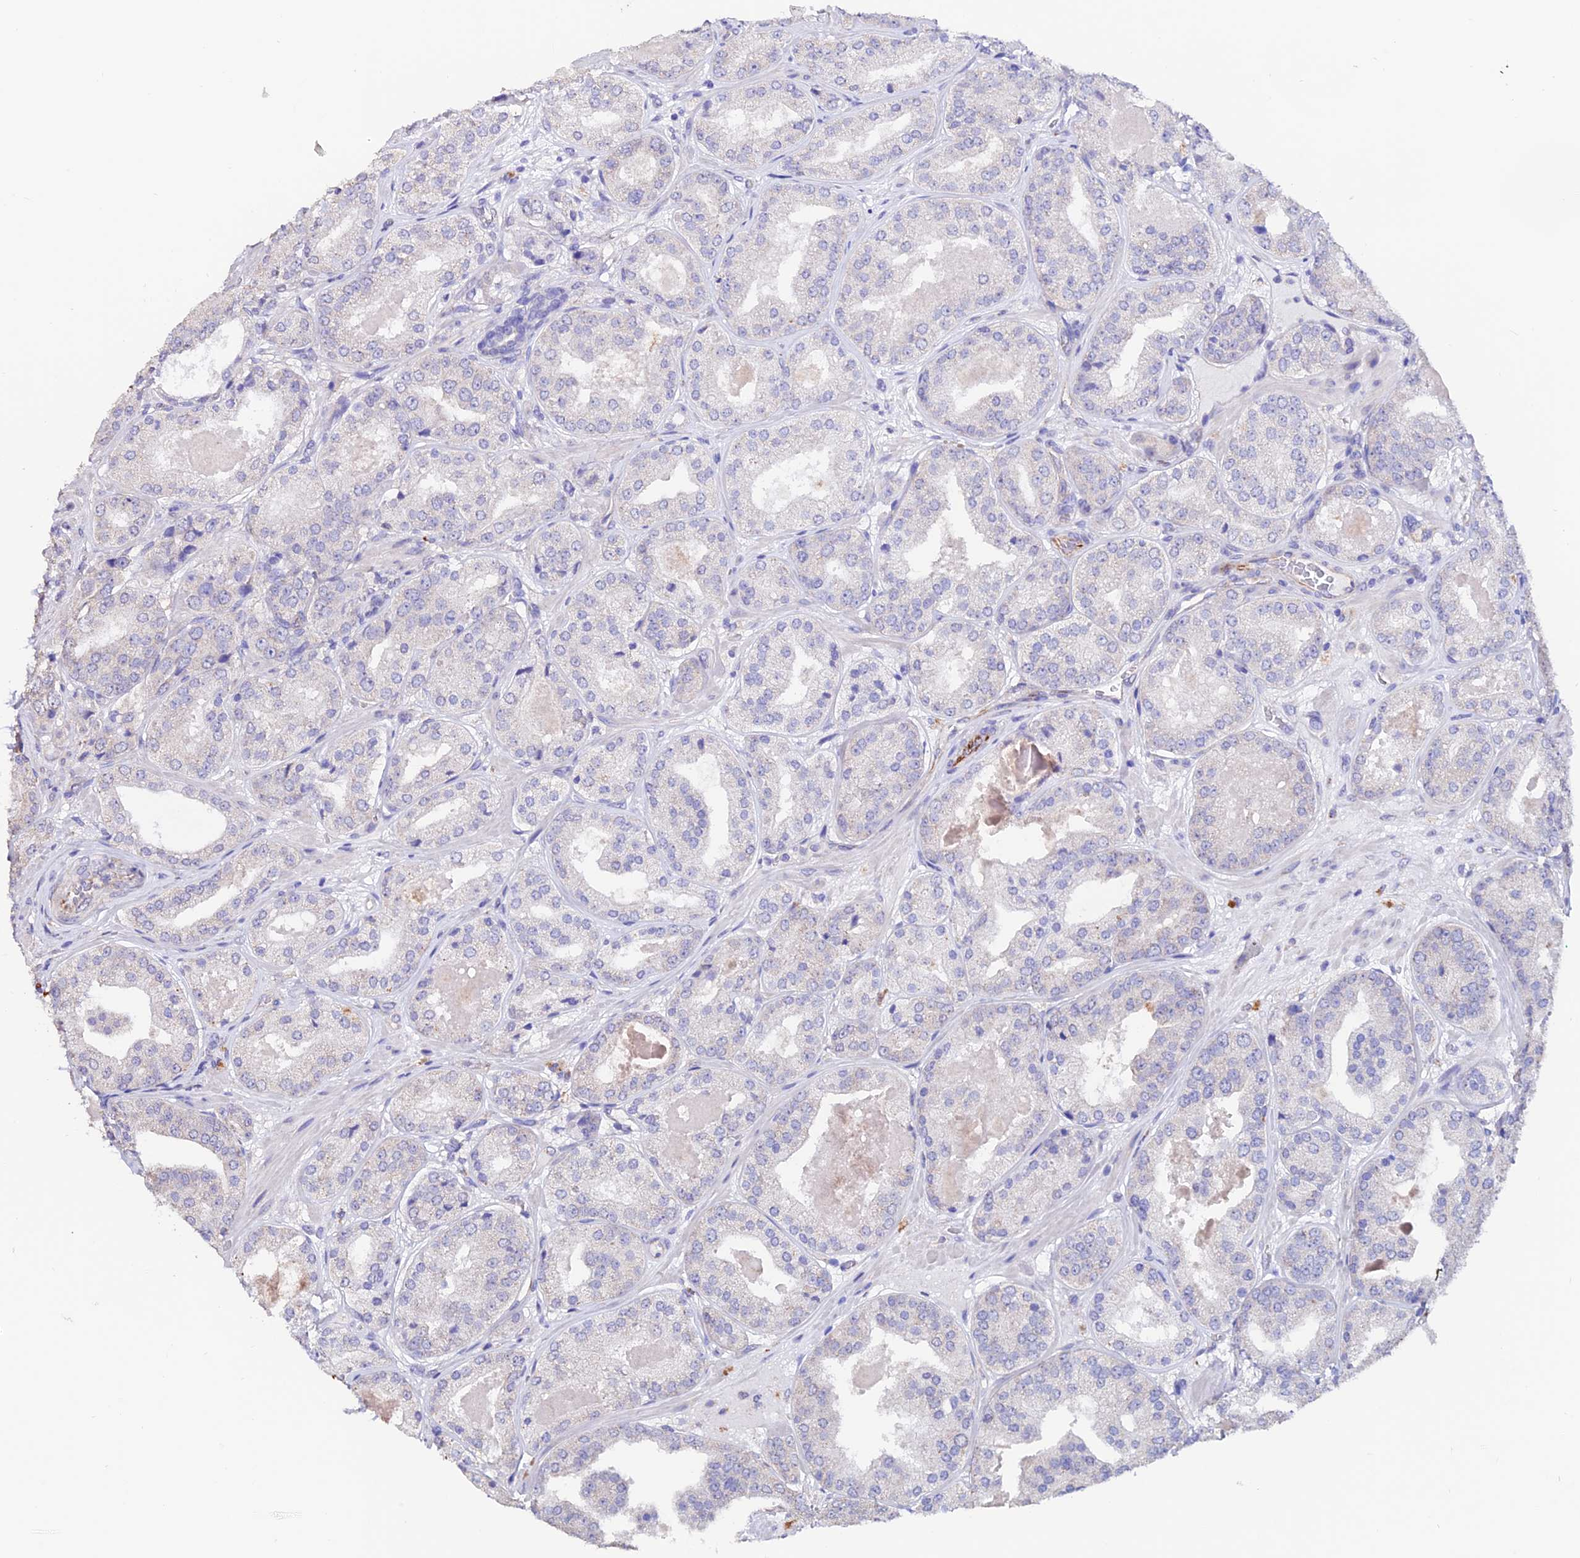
{"staining": {"intensity": "negative", "quantity": "none", "location": "none"}, "tissue": "prostate cancer", "cell_type": "Tumor cells", "image_type": "cancer", "snomed": [{"axis": "morphology", "description": "Adenocarcinoma, High grade"}, {"axis": "topography", "description": "Prostate"}], "caption": "IHC image of neoplastic tissue: prostate adenocarcinoma (high-grade) stained with DAB exhibits no significant protein positivity in tumor cells.", "gene": "ESM1", "patient": {"sex": "male", "age": 63}}